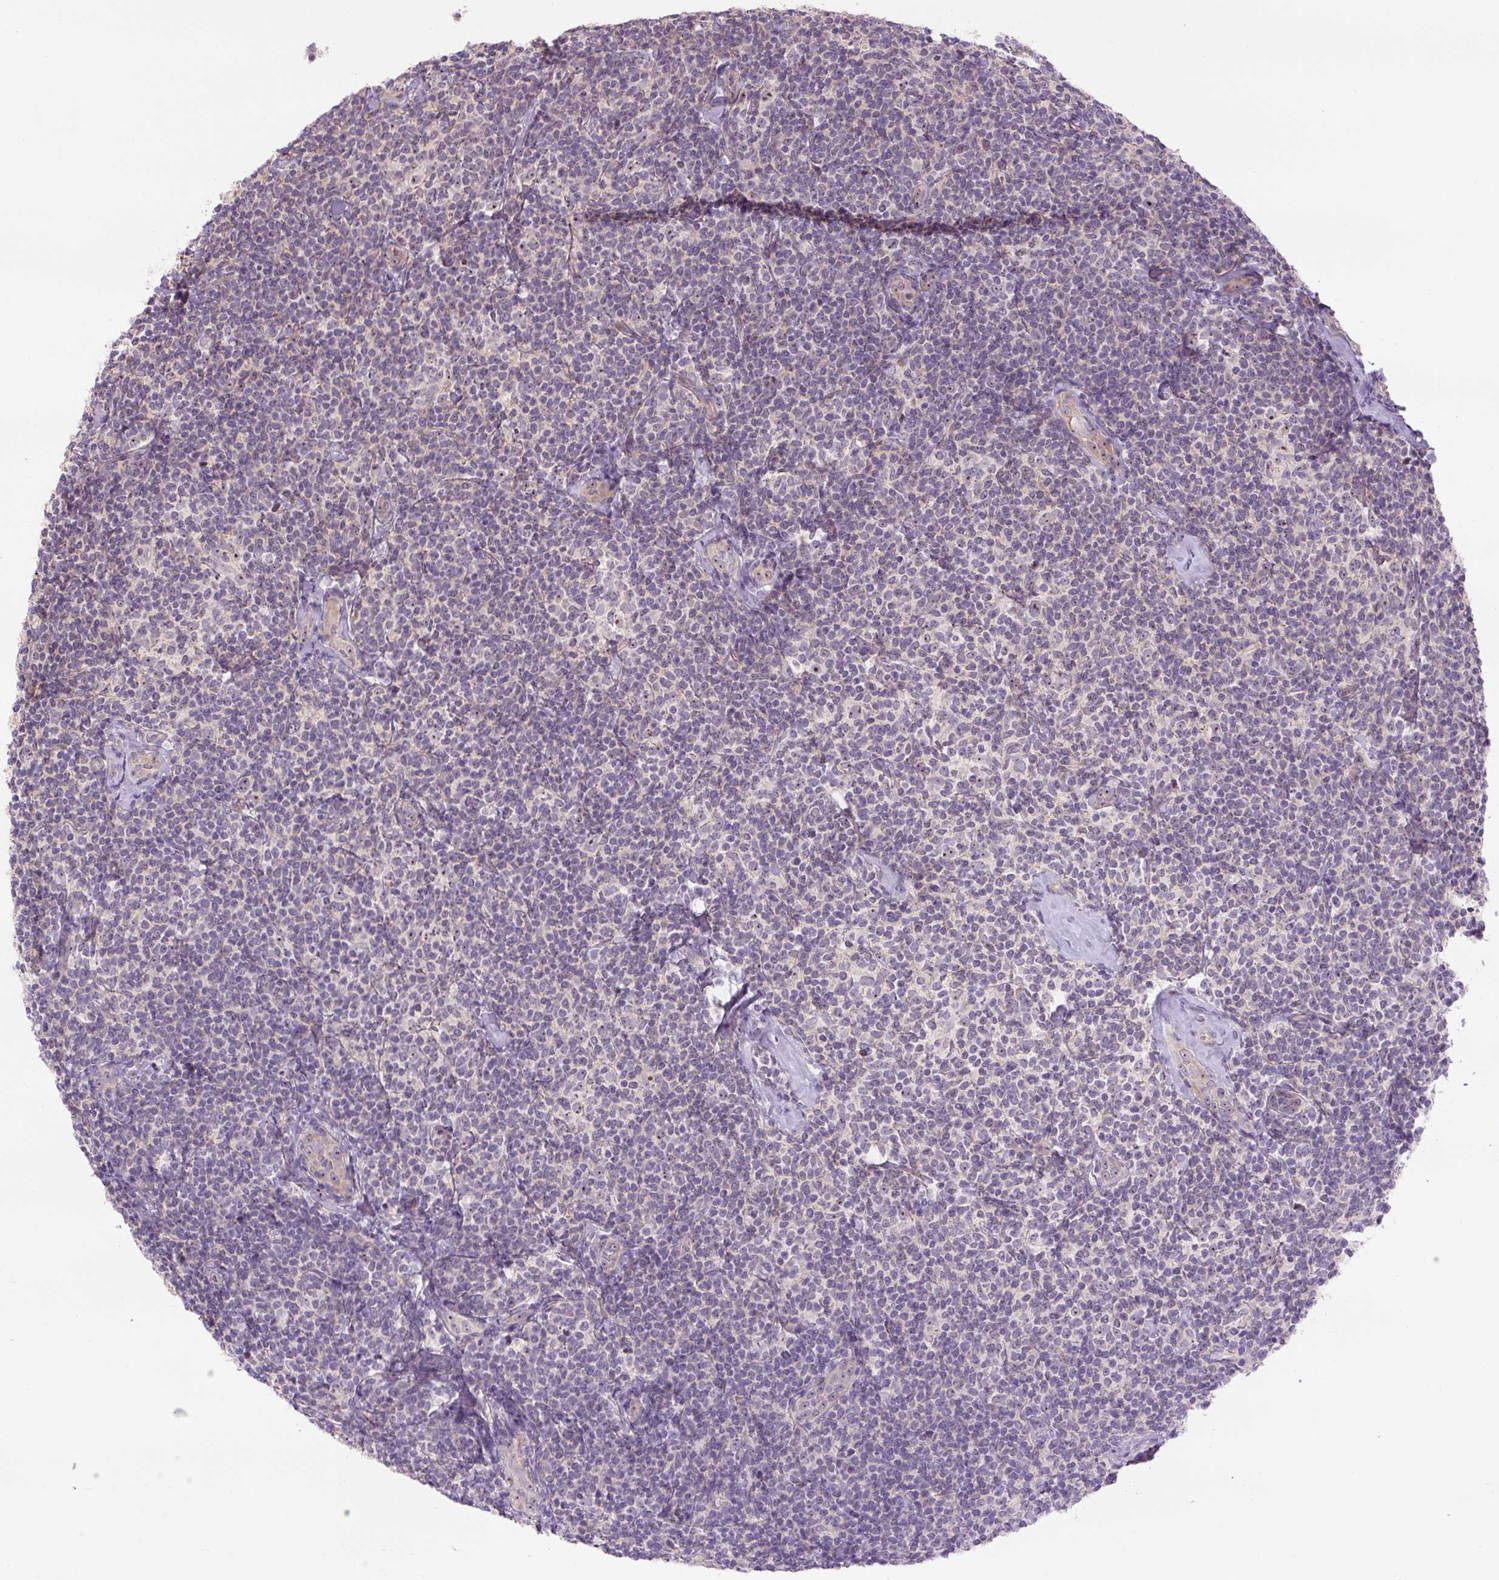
{"staining": {"intensity": "negative", "quantity": "none", "location": "none"}, "tissue": "lymphoma", "cell_type": "Tumor cells", "image_type": "cancer", "snomed": [{"axis": "morphology", "description": "Malignant lymphoma, non-Hodgkin's type, Low grade"}, {"axis": "topography", "description": "Lymph node"}], "caption": "High power microscopy photomicrograph of an immunohistochemistry image of low-grade malignant lymphoma, non-Hodgkin's type, revealing no significant positivity in tumor cells. (Immunohistochemistry (ihc), brightfield microscopy, high magnification).", "gene": "TMEM151B", "patient": {"sex": "female", "age": 56}}